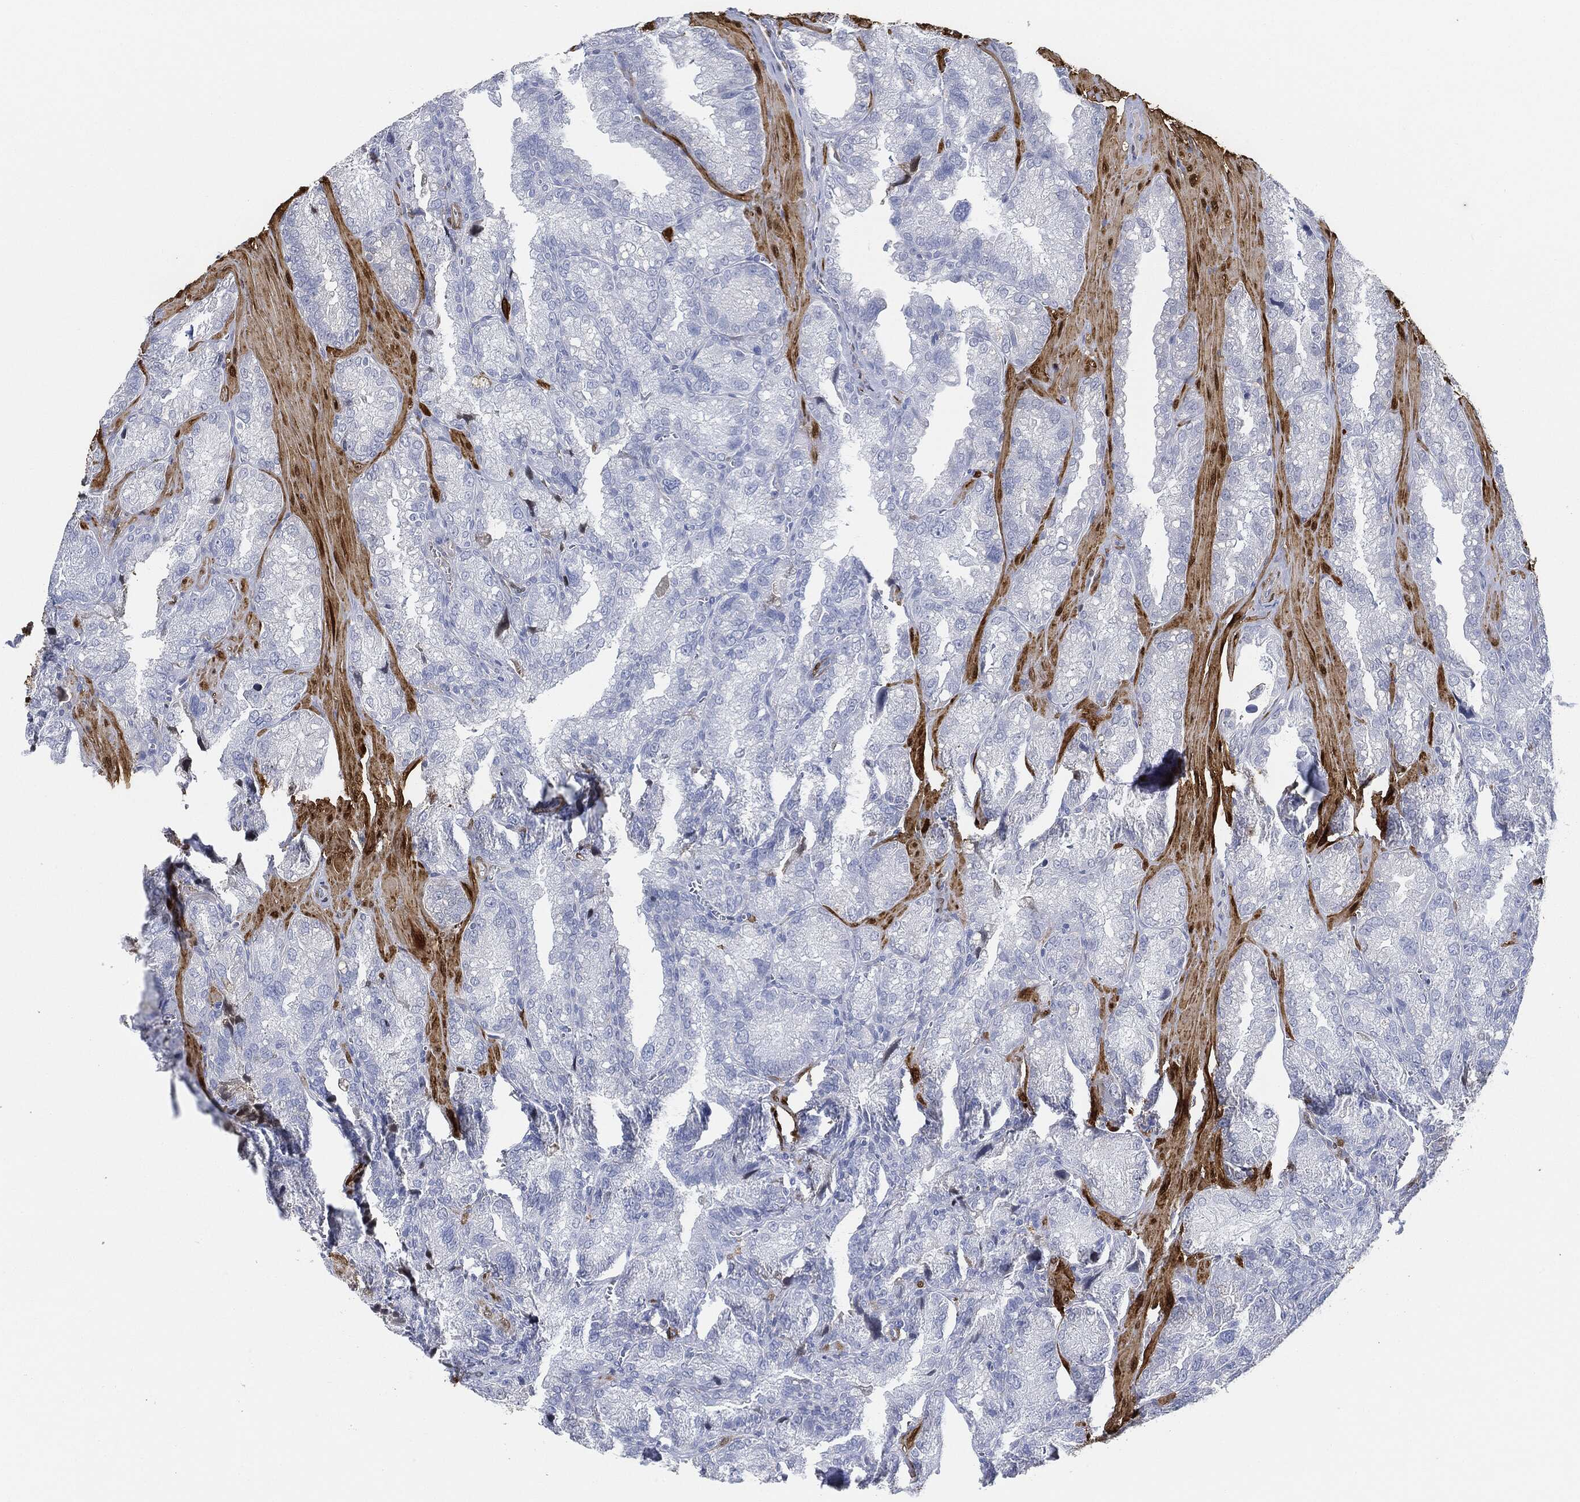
{"staining": {"intensity": "weak", "quantity": "<25%", "location": "cytoplasmic/membranous,nuclear"}, "tissue": "seminal vesicle", "cell_type": "Glandular cells", "image_type": "normal", "snomed": [{"axis": "morphology", "description": "Normal tissue, NOS"}, {"axis": "topography", "description": "Seminal veicle"}], "caption": "IHC of benign seminal vesicle reveals no expression in glandular cells. The staining was performed using DAB to visualize the protein expression in brown, while the nuclei were stained in blue with hematoxylin (Magnification: 20x).", "gene": "TAGLN", "patient": {"sex": "male", "age": 57}}